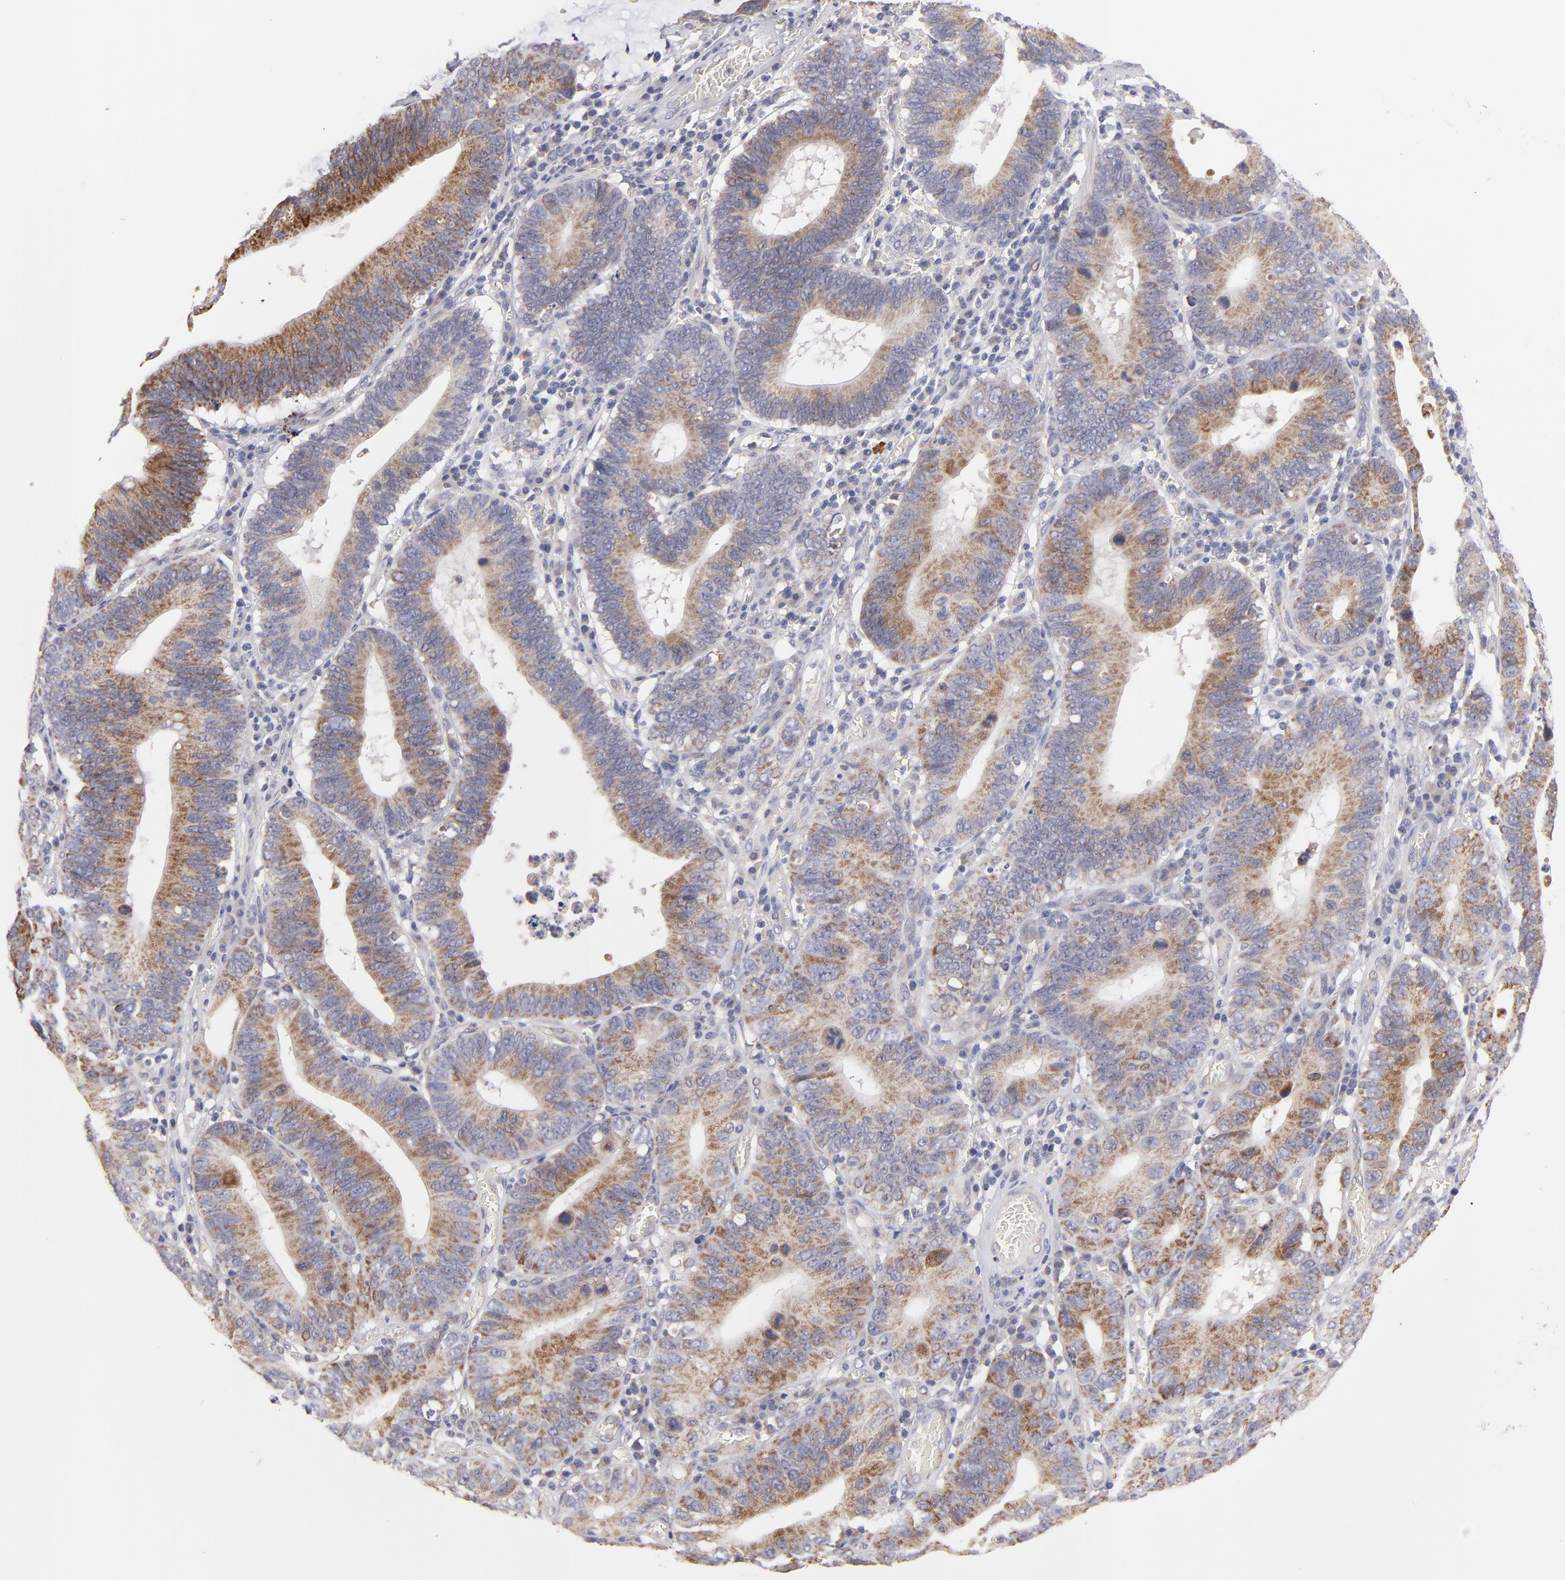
{"staining": {"intensity": "moderate", "quantity": ">75%", "location": "cytoplasmic/membranous"}, "tissue": "stomach cancer", "cell_type": "Tumor cells", "image_type": "cancer", "snomed": [{"axis": "morphology", "description": "Adenocarcinoma, NOS"}, {"axis": "topography", "description": "Stomach"}, {"axis": "topography", "description": "Gastric cardia"}], "caption": "DAB immunohistochemical staining of stomach adenocarcinoma reveals moderate cytoplasmic/membranous protein expression in about >75% of tumor cells.", "gene": "HCCS", "patient": {"sex": "male", "age": 59}}